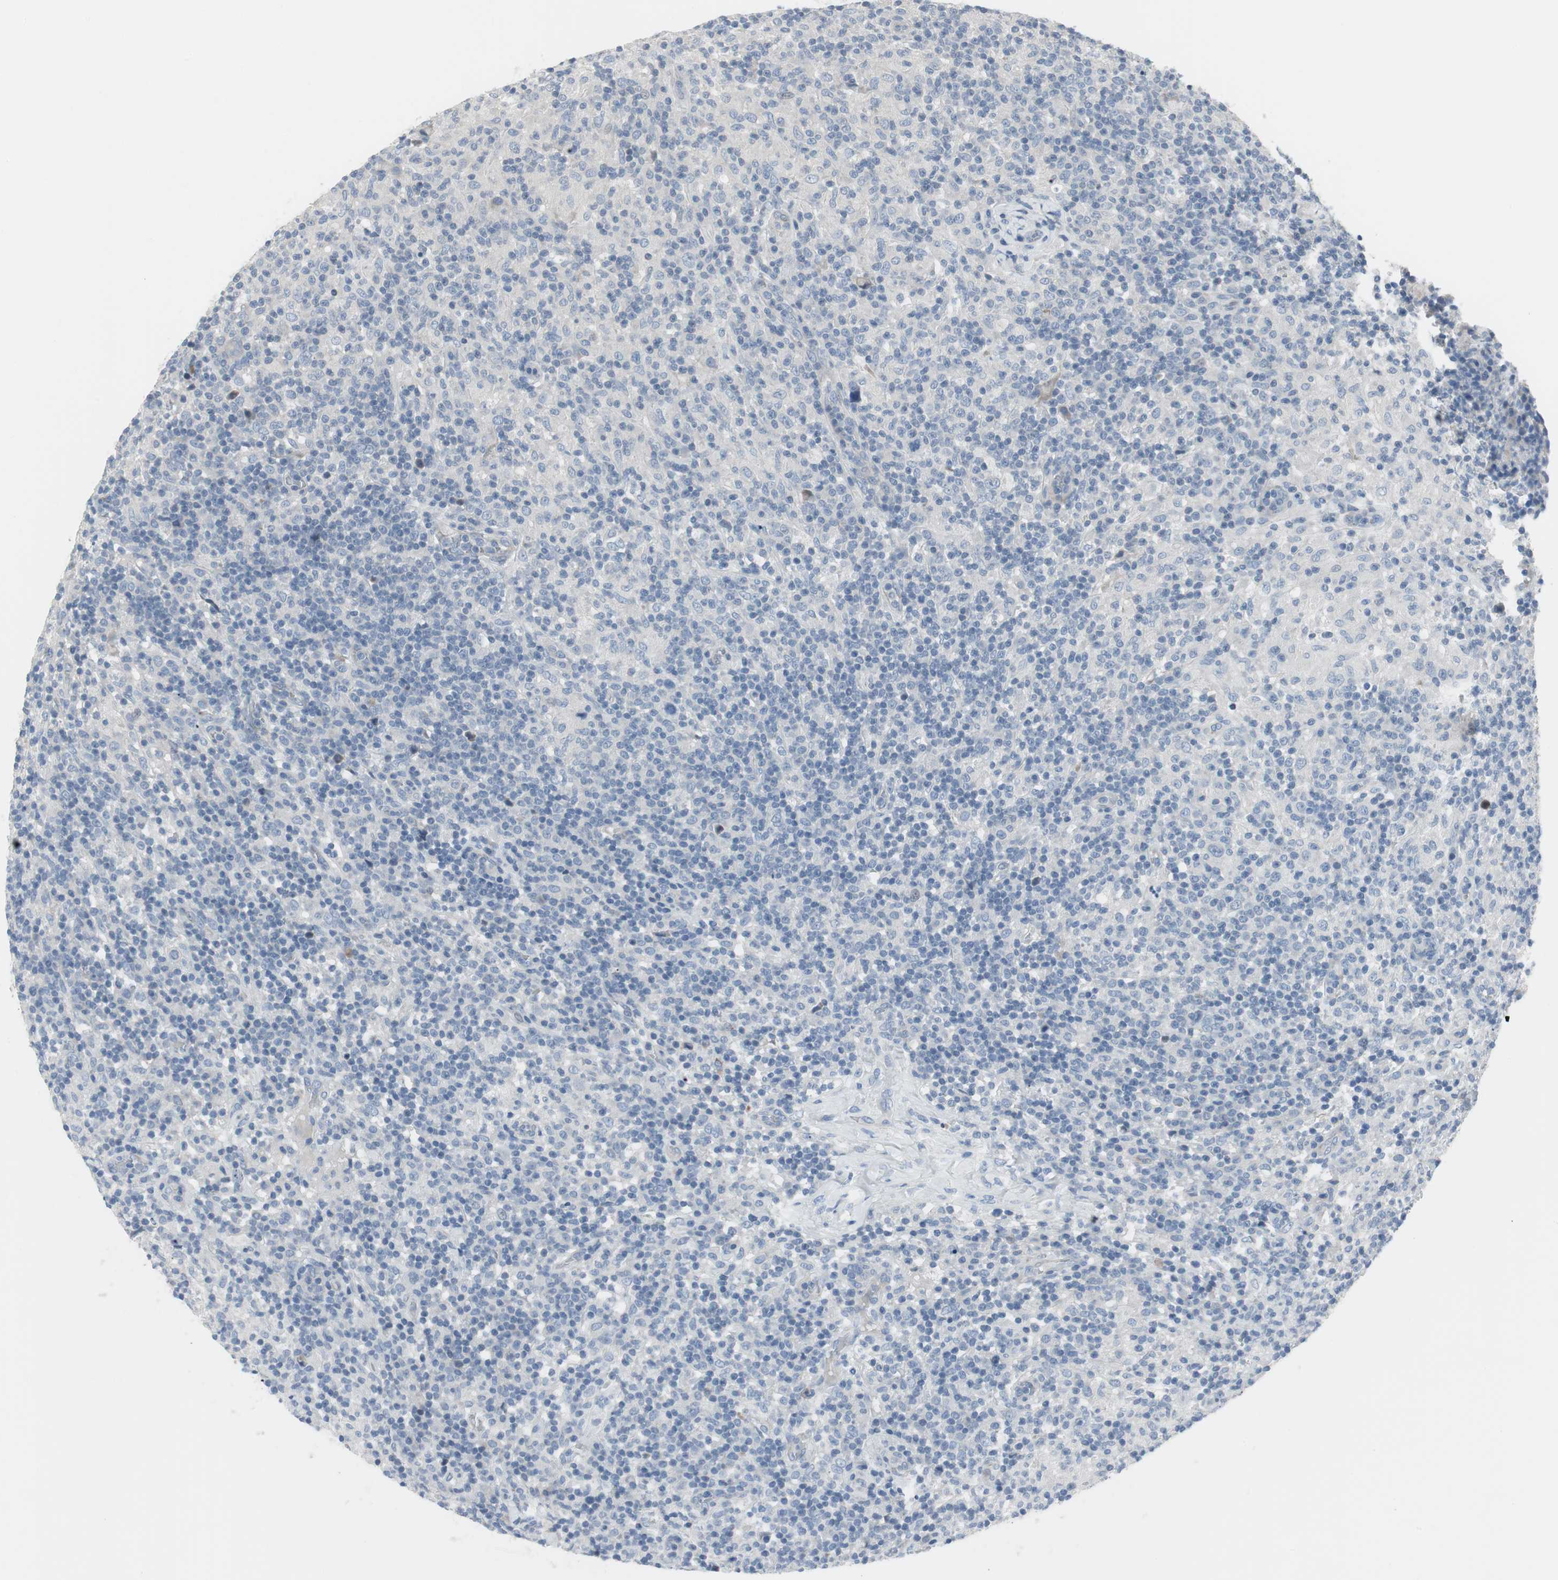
{"staining": {"intensity": "negative", "quantity": "none", "location": "none"}, "tissue": "lymphoma", "cell_type": "Tumor cells", "image_type": "cancer", "snomed": [{"axis": "morphology", "description": "Hodgkin's disease, NOS"}, {"axis": "topography", "description": "Lymph node"}], "caption": "Lymphoma was stained to show a protein in brown. There is no significant expression in tumor cells.", "gene": "PIGR", "patient": {"sex": "male", "age": 70}}